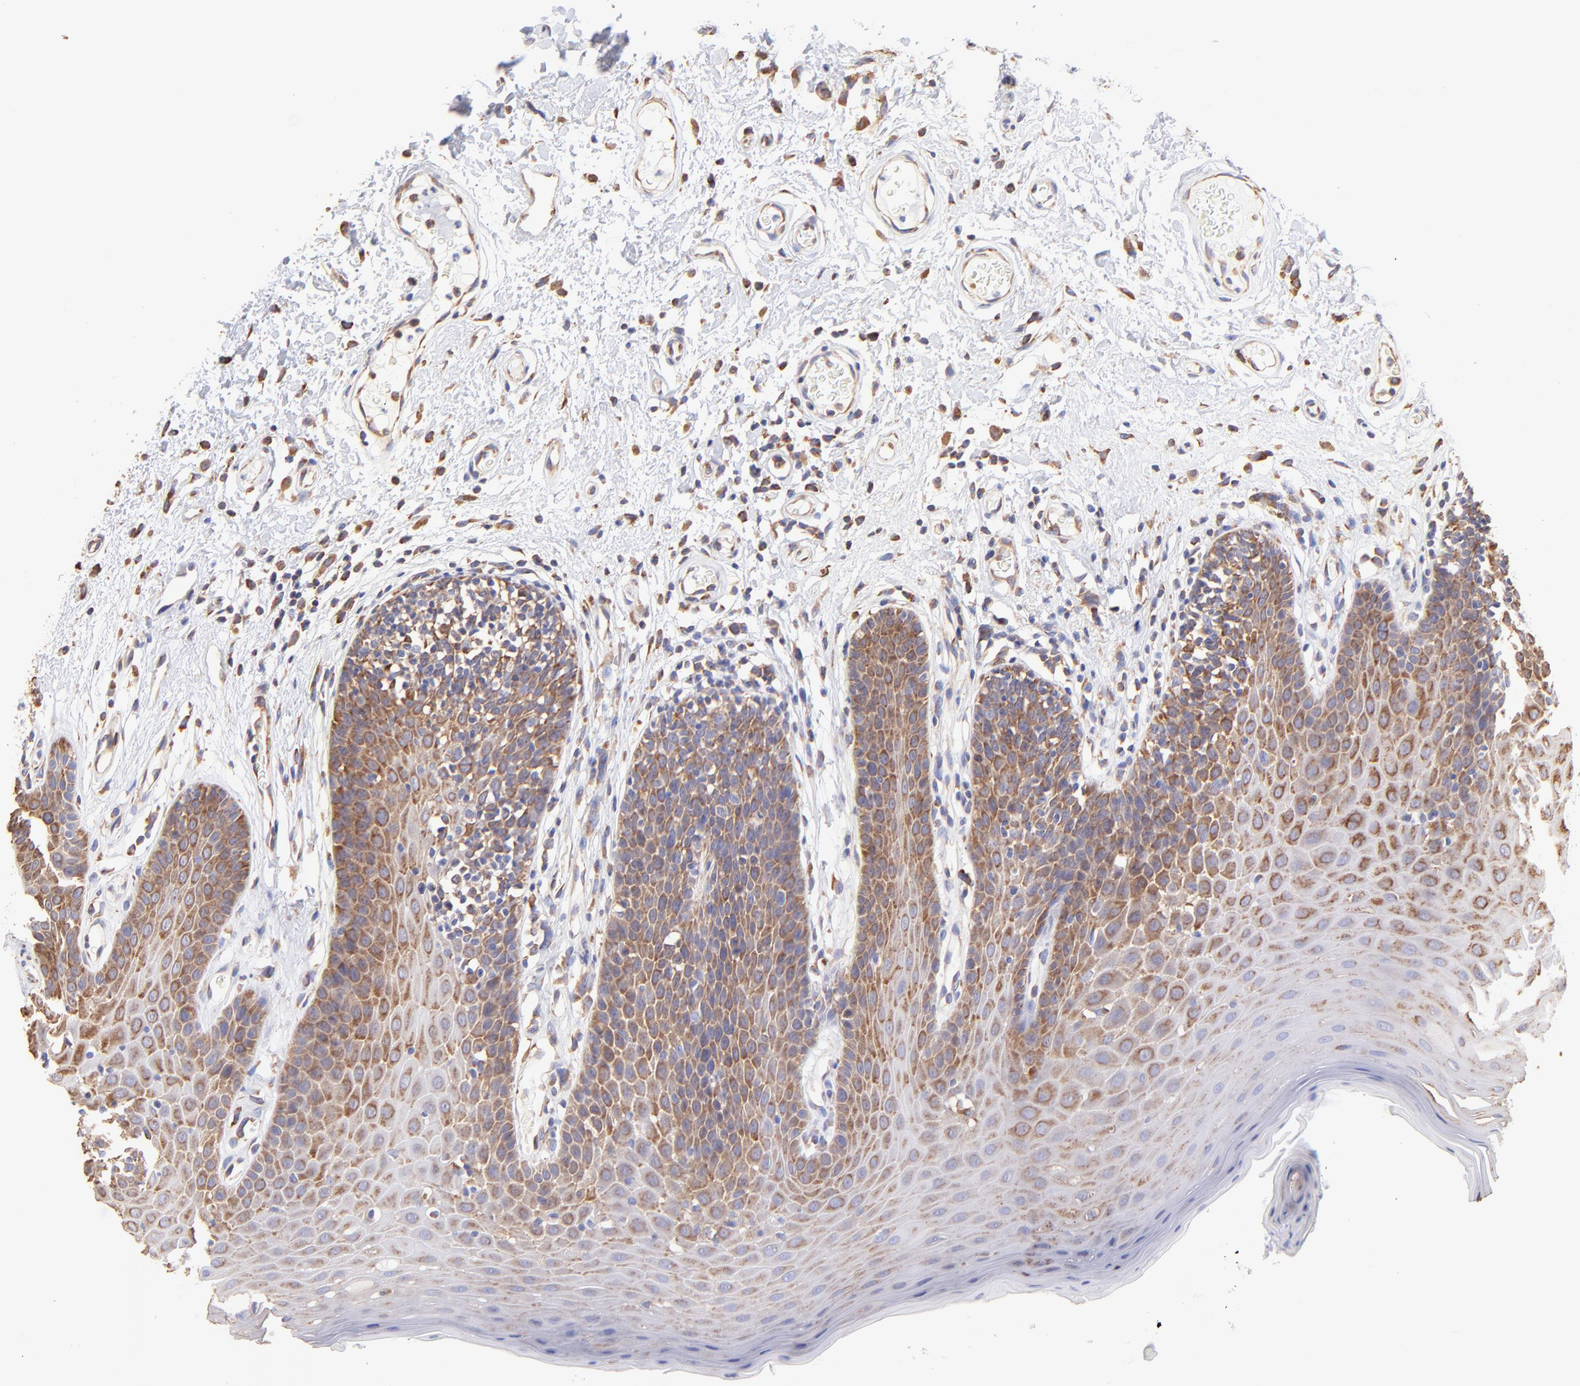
{"staining": {"intensity": "moderate", "quantity": "25%-75%", "location": "cytoplasmic/membranous"}, "tissue": "oral mucosa", "cell_type": "Squamous epithelial cells", "image_type": "normal", "snomed": [{"axis": "morphology", "description": "Normal tissue, NOS"}, {"axis": "morphology", "description": "Squamous cell carcinoma, NOS"}, {"axis": "topography", "description": "Skeletal muscle"}, {"axis": "topography", "description": "Oral tissue"}, {"axis": "topography", "description": "Head-Neck"}], "caption": "Immunohistochemical staining of normal oral mucosa demonstrates moderate cytoplasmic/membranous protein staining in about 25%-75% of squamous epithelial cells. The protein is stained brown, and the nuclei are stained in blue (DAB (3,3'-diaminobenzidine) IHC with brightfield microscopy, high magnification).", "gene": "RPL30", "patient": {"sex": "male", "age": 71}}